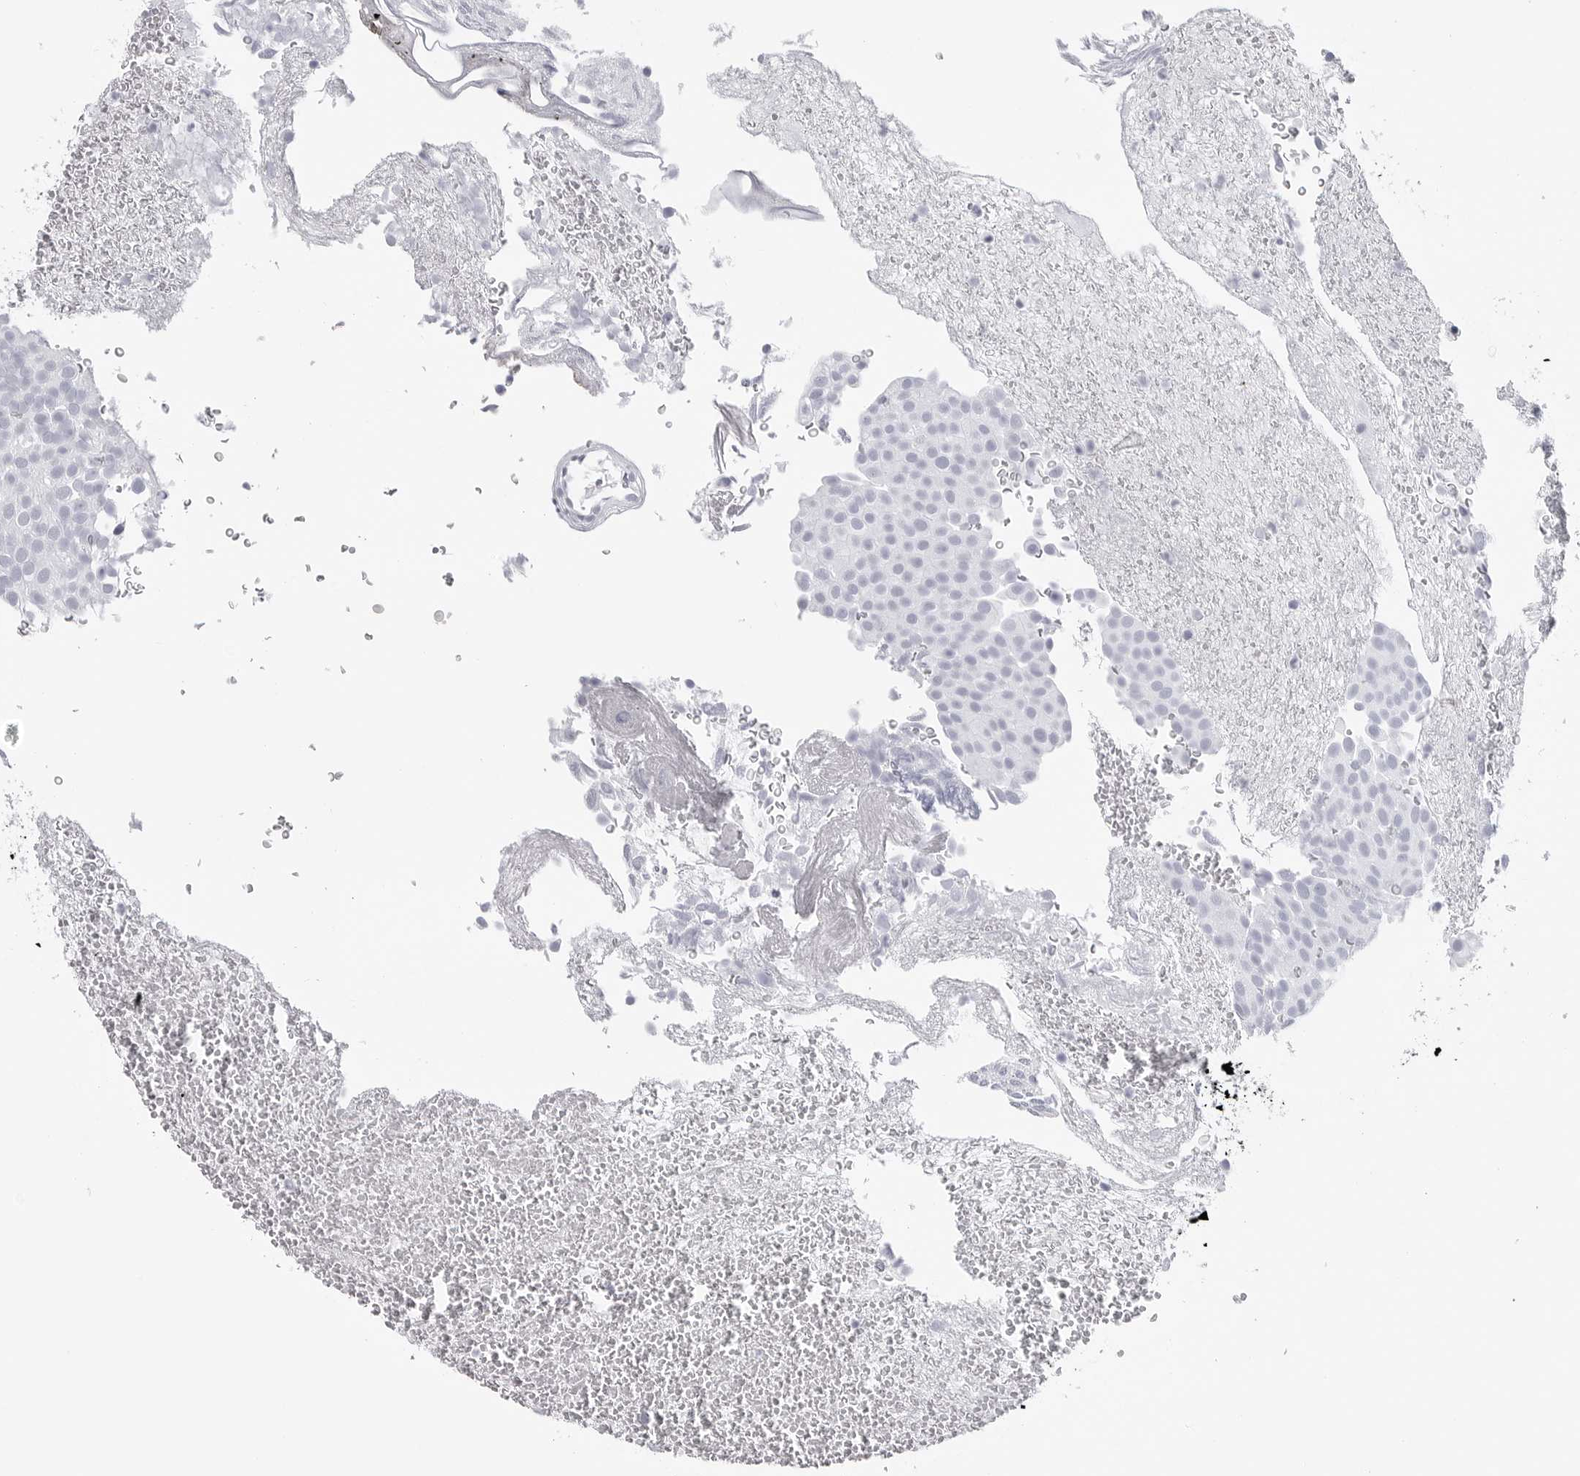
{"staining": {"intensity": "negative", "quantity": "none", "location": "none"}, "tissue": "urothelial cancer", "cell_type": "Tumor cells", "image_type": "cancer", "snomed": [{"axis": "morphology", "description": "Urothelial carcinoma, Low grade"}, {"axis": "topography", "description": "Urinary bladder"}], "caption": "This histopathology image is of low-grade urothelial carcinoma stained with immunohistochemistry to label a protein in brown with the nuclei are counter-stained blue. There is no expression in tumor cells. (DAB (3,3'-diaminobenzidine) IHC visualized using brightfield microscopy, high magnification).", "gene": "CST2", "patient": {"sex": "male", "age": 78}}